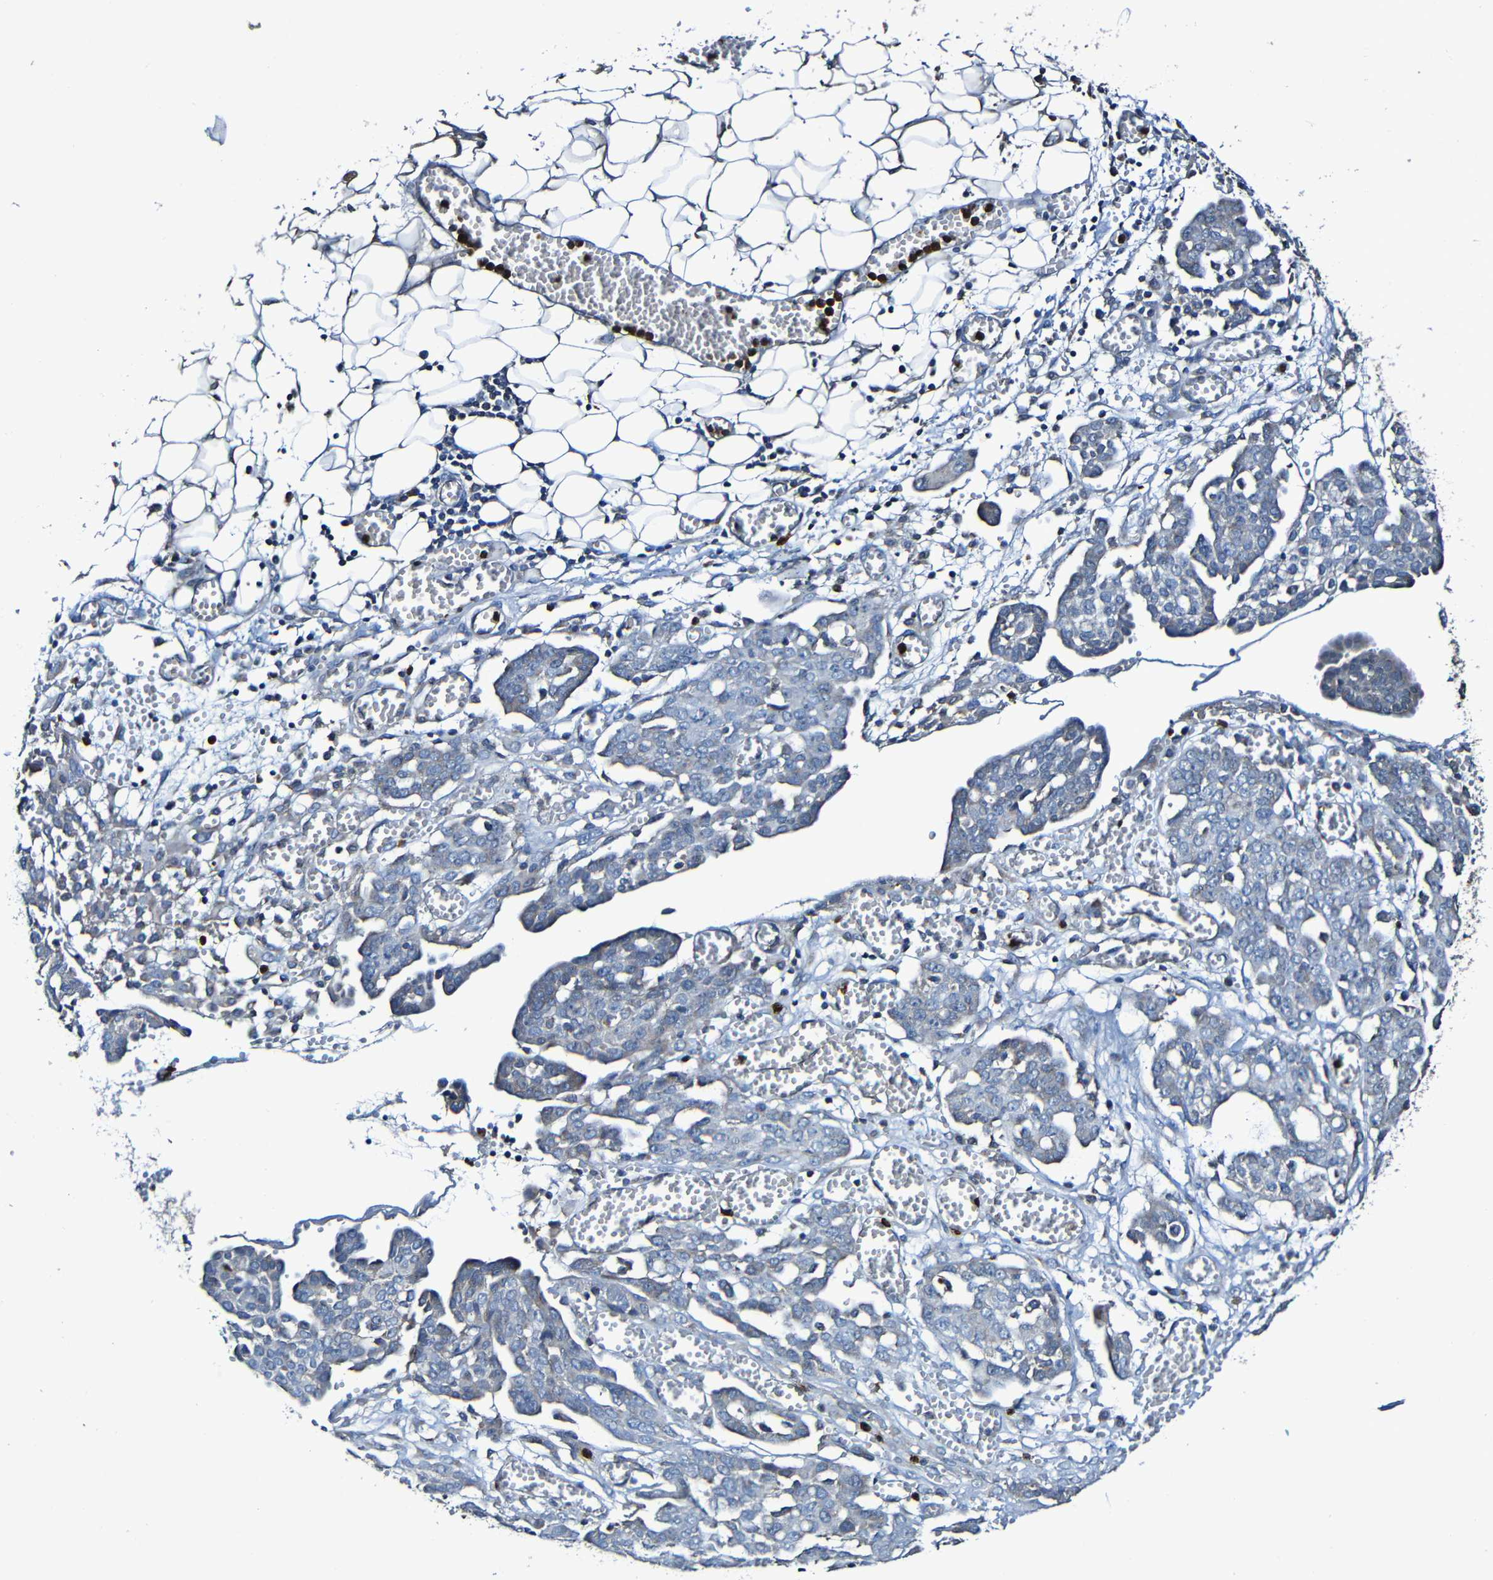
{"staining": {"intensity": "weak", "quantity": "<25%", "location": "cytoplasmic/membranous"}, "tissue": "ovarian cancer", "cell_type": "Tumor cells", "image_type": "cancer", "snomed": [{"axis": "morphology", "description": "Cystadenocarcinoma, serous, NOS"}, {"axis": "topography", "description": "Soft tissue"}, {"axis": "topography", "description": "Ovary"}], "caption": "The histopathology image demonstrates no significant positivity in tumor cells of ovarian serous cystadenocarcinoma.", "gene": "ADAM15", "patient": {"sex": "female", "age": 57}}